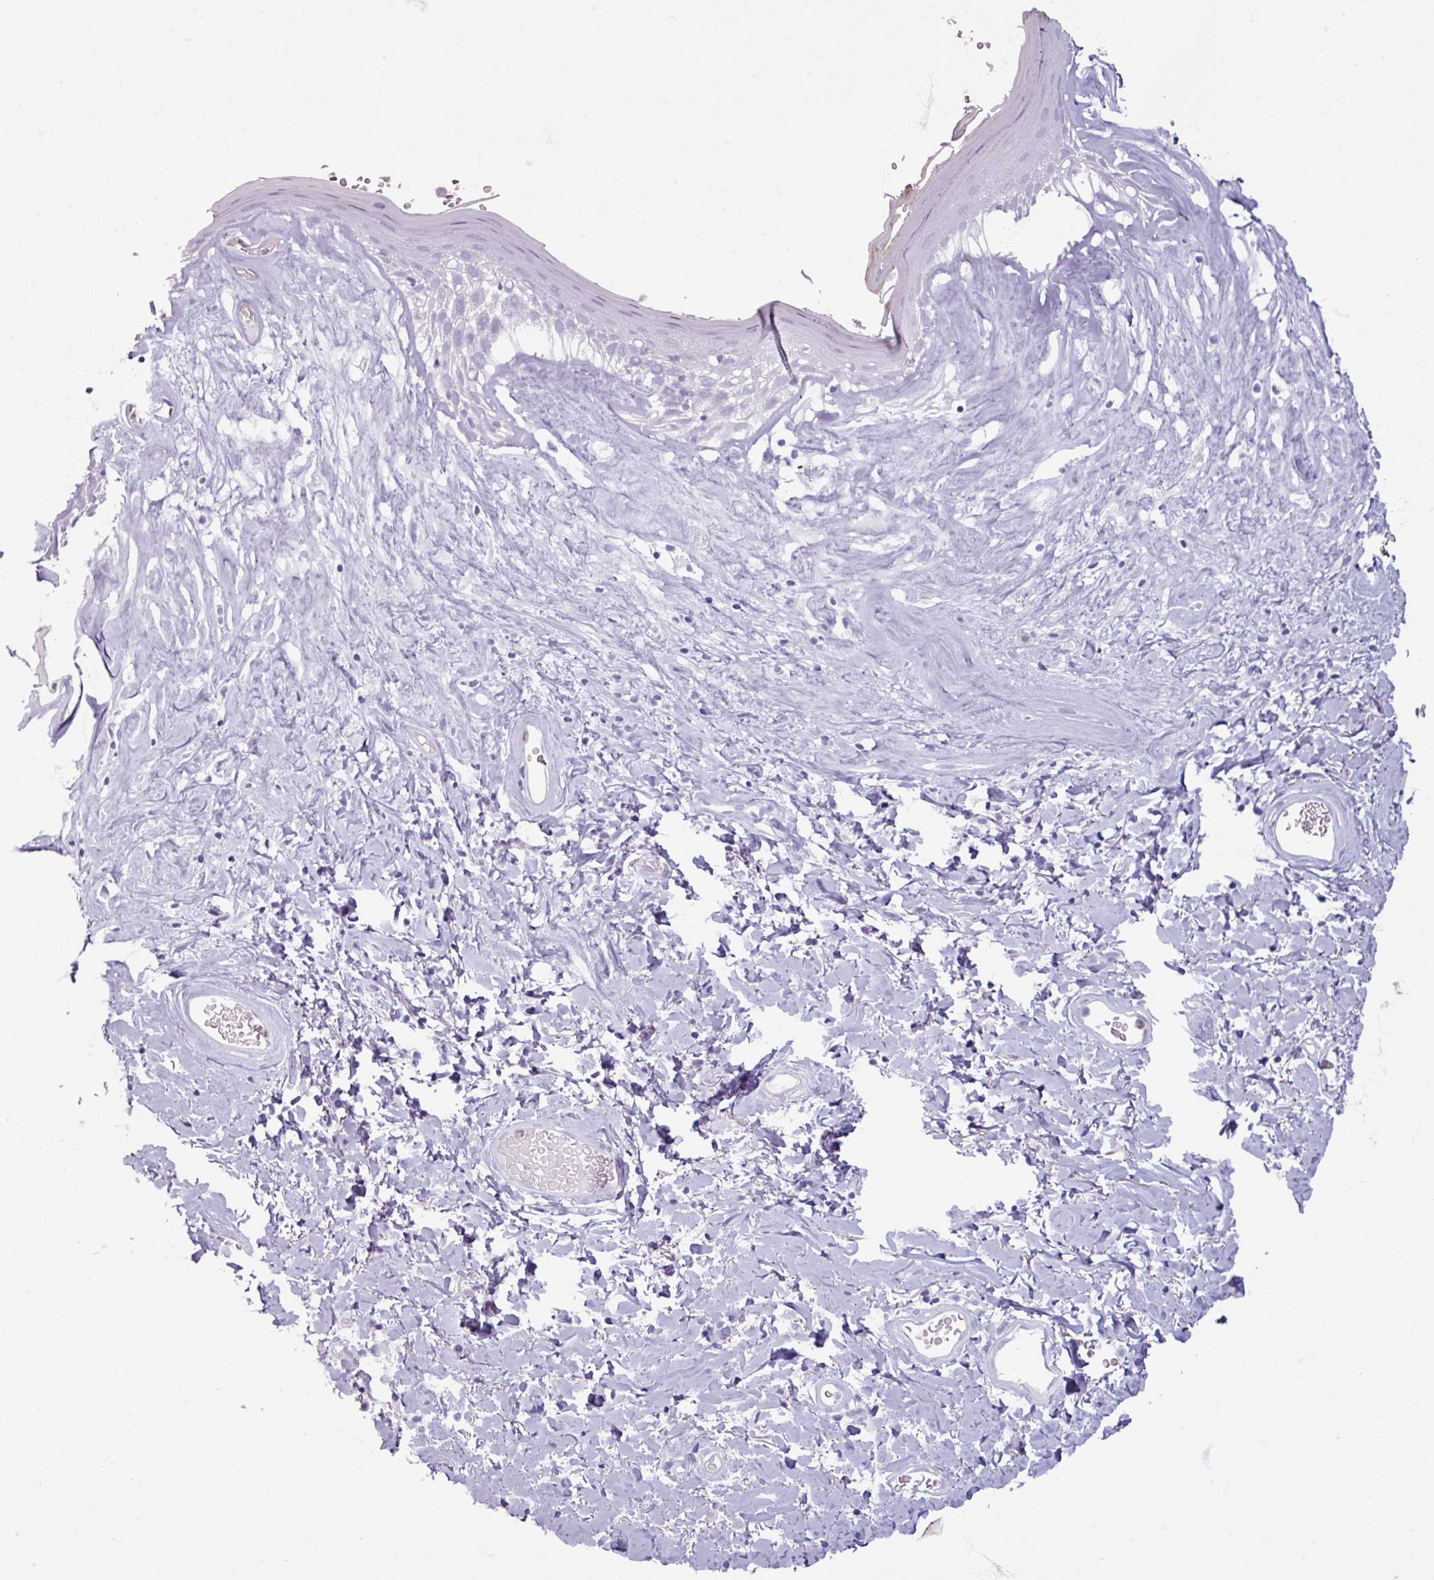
{"staining": {"intensity": "negative", "quantity": "none", "location": "none"}, "tissue": "skin", "cell_type": "Epidermal cells", "image_type": "normal", "snomed": [{"axis": "morphology", "description": "Normal tissue, NOS"}, {"axis": "morphology", "description": "Inflammation, NOS"}, {"axis": "topography", "description": "Vulva"}], "caption": "Human skin stained for a protein using immunohistochemistry displays no expression in epidermal cells.", "gene": "ARG1", "patient": {"sex": "female", "age": 86}}